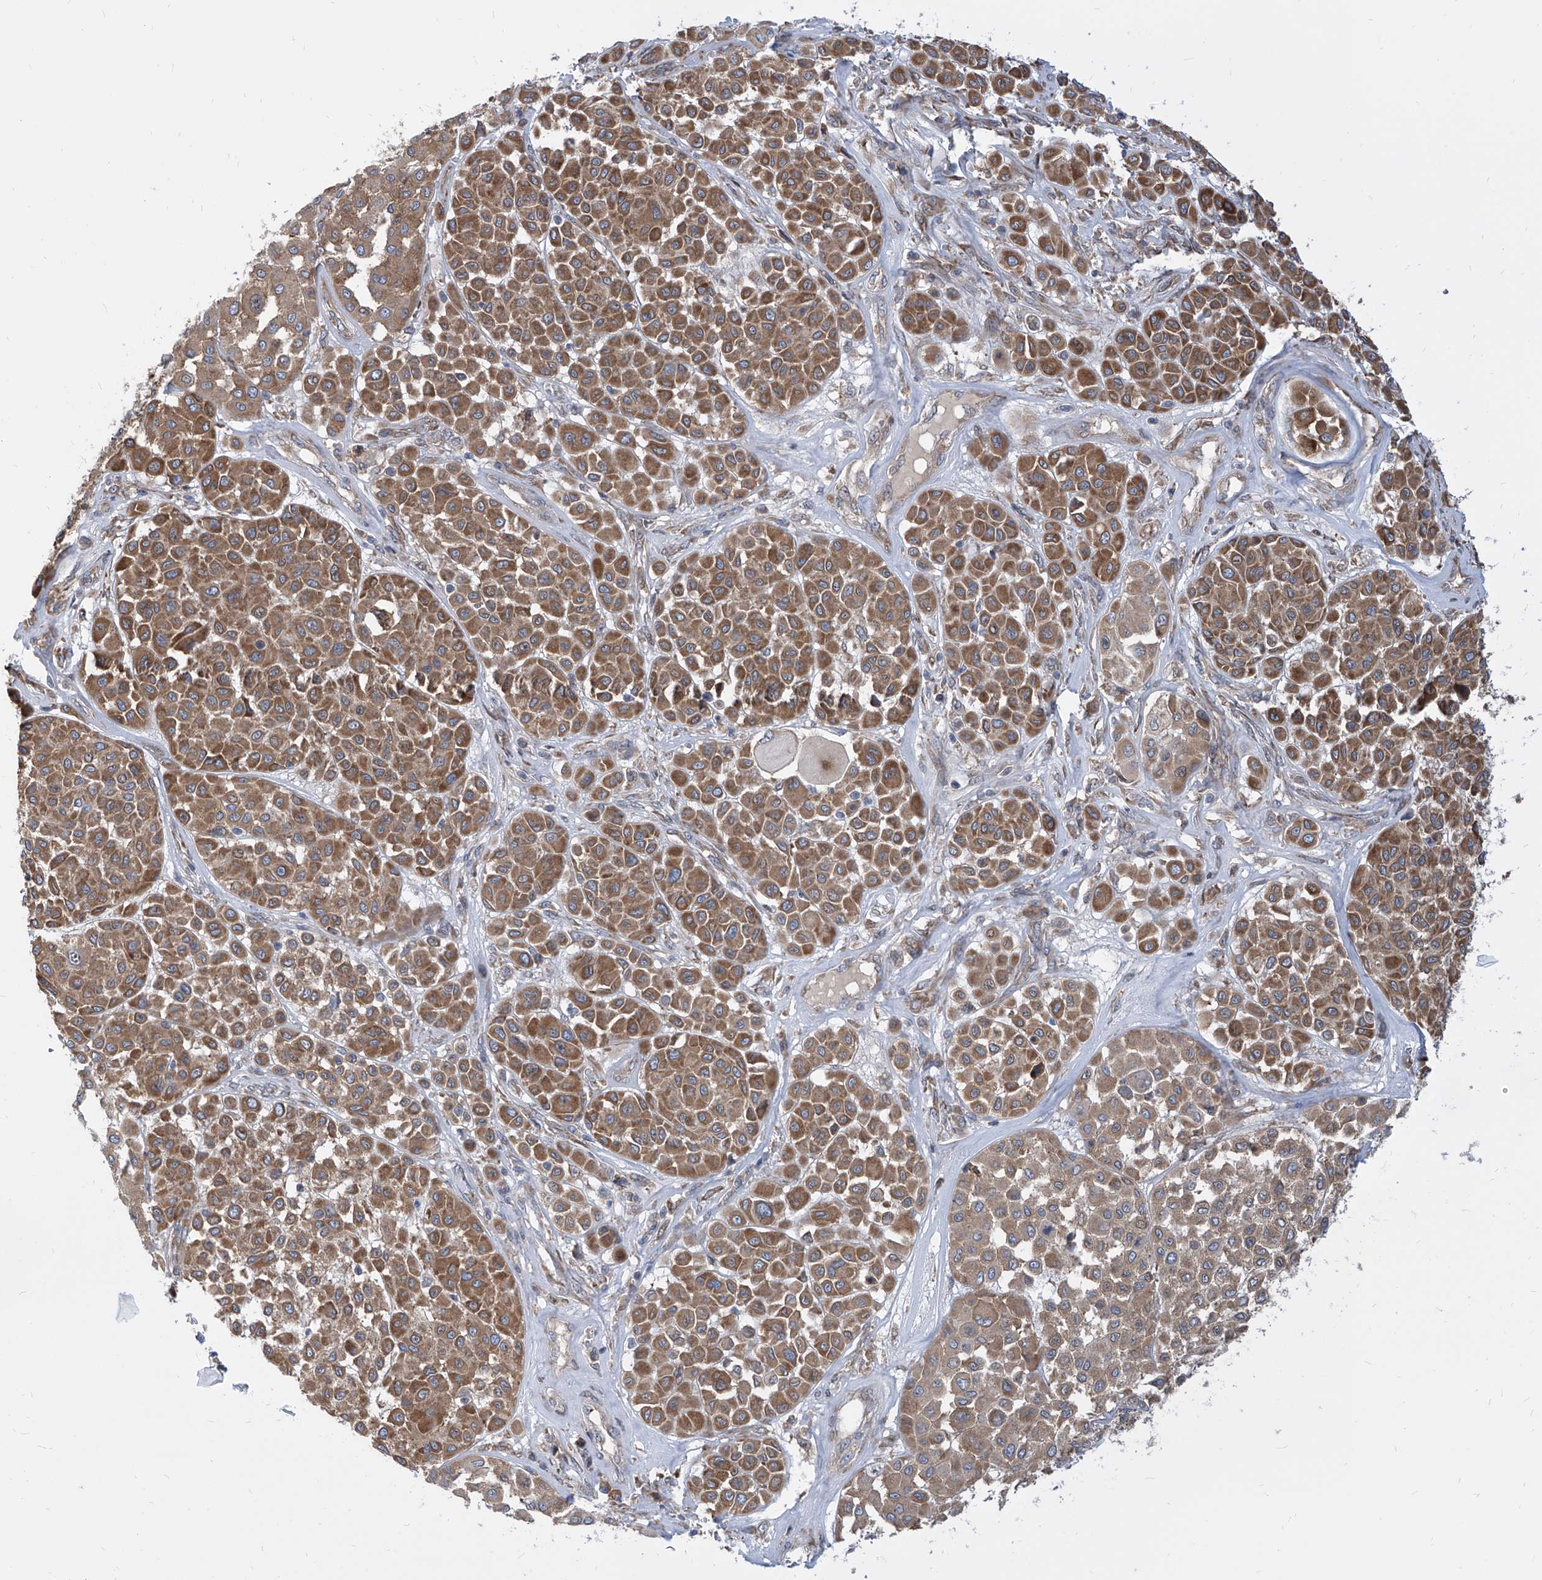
{"staining": {"intensity": "moderate", "quantity": ">75%", "location": "cytoplasmic/membranous"}, "tissue": "melanoma", "cell_type": "Tumor cells", "image_type": "cancer", "snomed": [{"axis": "morphology", "description": "Malignant melanoma, Metastatic site"}, {"axis": "topography", "description": "Soft tissue"}], "caption": "Malignant melanoma (metastatic site) stained with DAB (3,3'-diaminobenzidine) IHC demonstrates medium levels of moderate cytoplasmic/membranous positivity in about >75% of tumor cells.", "gene": "FAM83B", "patient": {"sex": "male", "age": 41}}